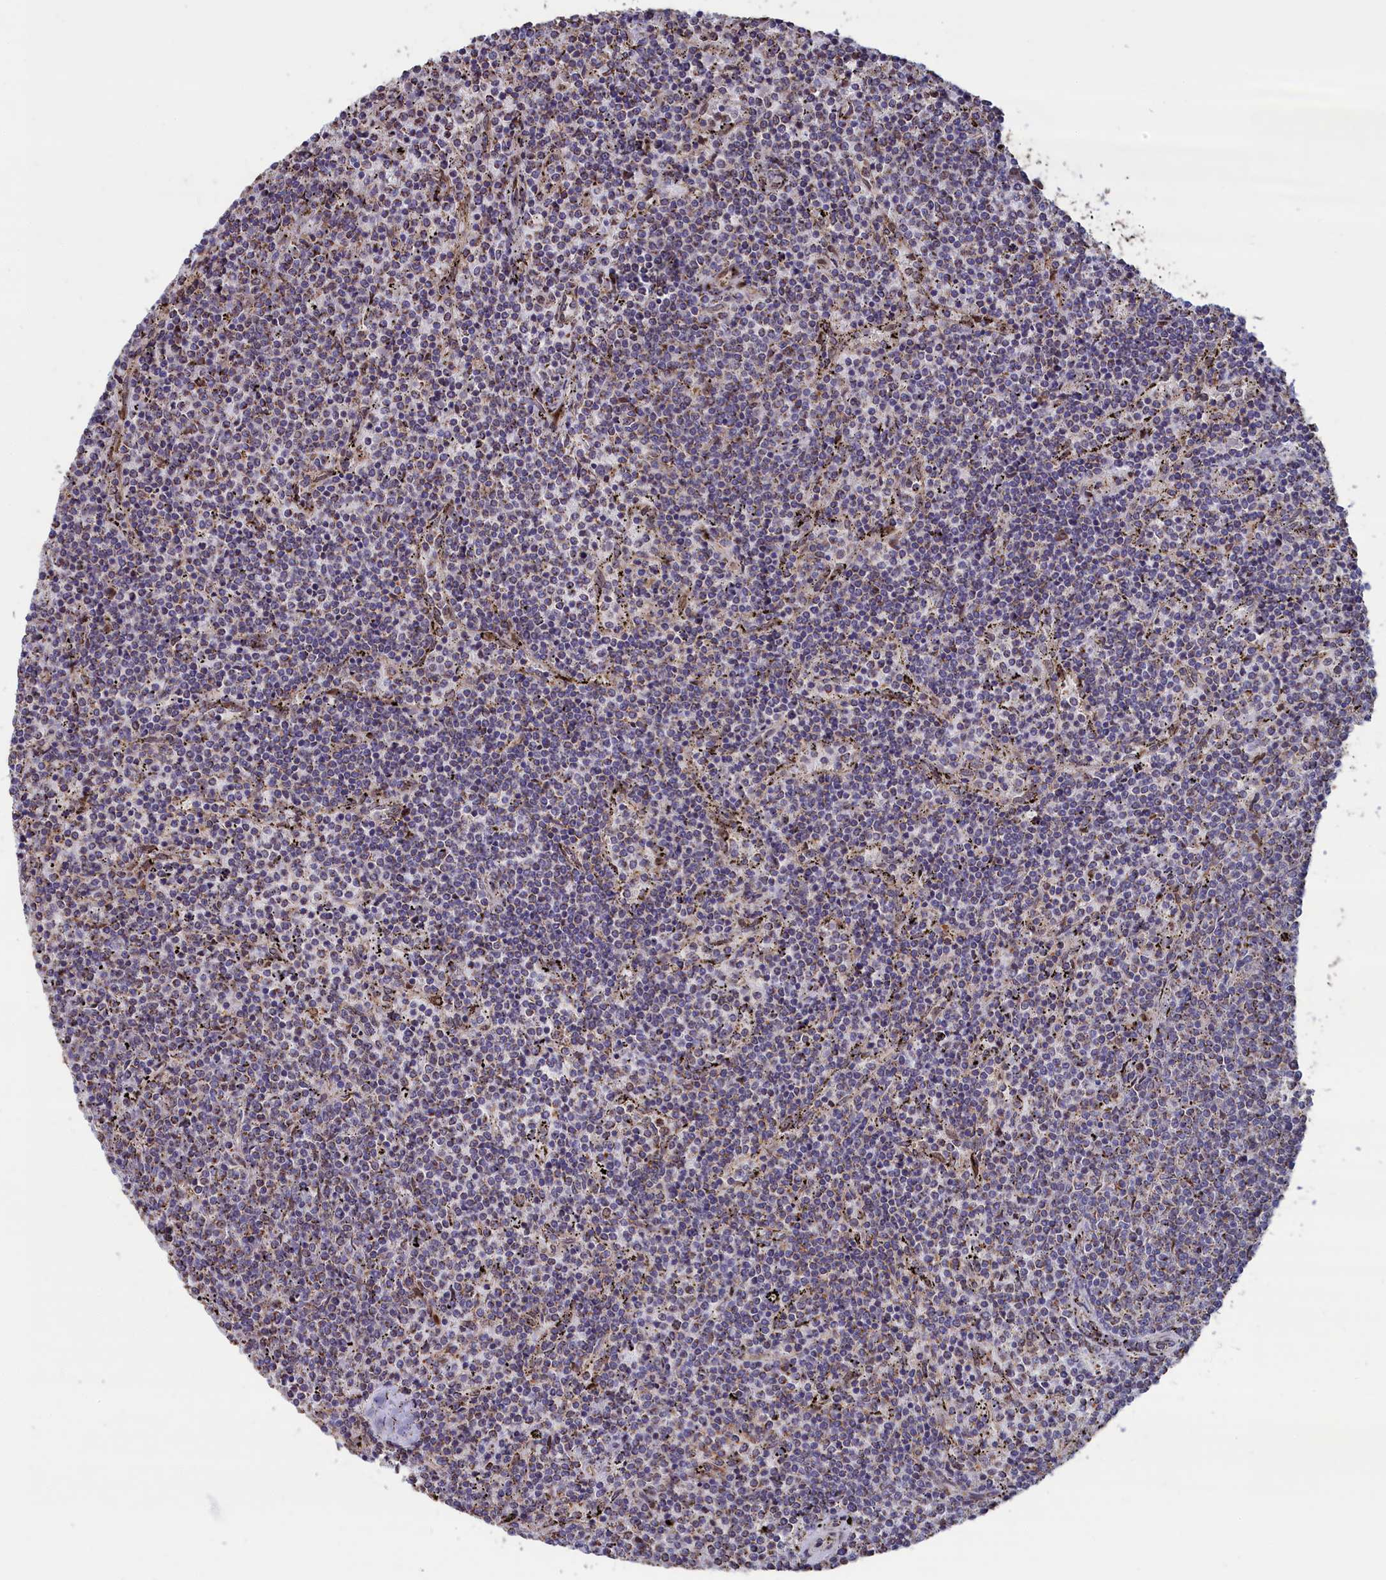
{"staining": {"intensity": "weak", "quantity": "<25%", "location": "cytoplasmic/membranous"}, "tissue": "lymphoma", "cell_type": "Tumor cells", "image_type": "cancer", "snomed": [{"axis": "morphology", "description": "Malignant lymphoma, non-Hodgkin's type, Low grade"}, {"axis": "topography", "description": "Spleen"}], "caption": "Lymphoma was stained to show a protein in brown. There is no significant positivity in tumor cells. Nuclei are stained in blue.", "gene": "ZNF816", "patient": {"sex": "female", "age": 50}}